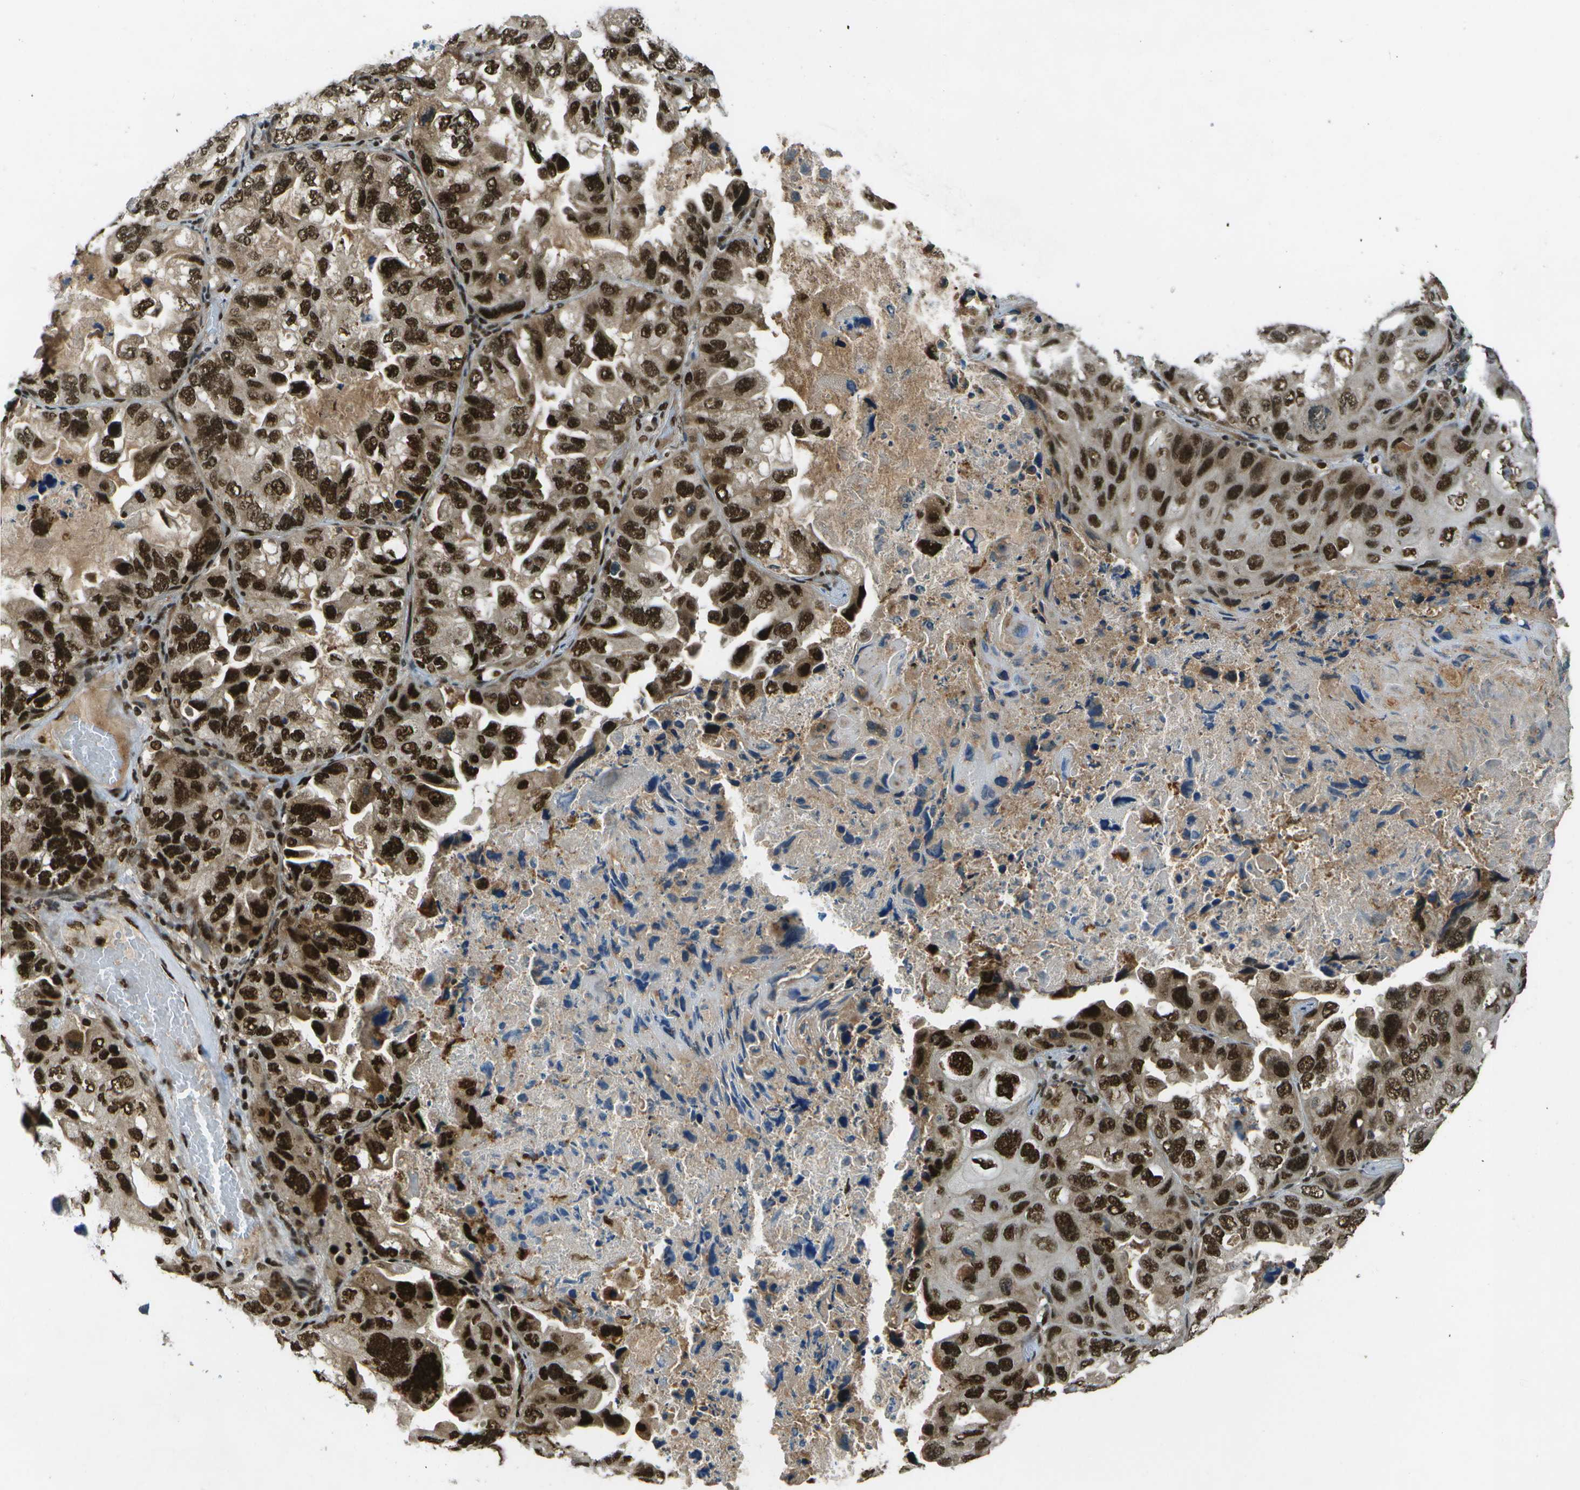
{"staining": {"intensity": "strong", "quantity": ">75%", "location": "cytoplasmic/membranous,nuclear"}, "tissue": "lung cancer", "cell_type": "Tumor cells", "image_type": "cancer", "snomed": [{"axis": "morphology", "description": "Squamous cell carcinoma, NOS"}, {"axis": "topography", "description": "Lung"}], "caption": "The micrograph demonstrates immunohistochemical staining of lung cancer (squamous cell carcinoma). There is strong cytoplasmic/membranous and nuclear staining is identified in approximately >75% of tumor cells. The staining was performed using DAB (3,3'-diaminobenzidine) to visualize the protein expression in brown, while the nuclei were stained in blue with hematoxylin (Magnification: 20x).", "gene": "GANC", "patient": {"sex": "female", "age": 73}}